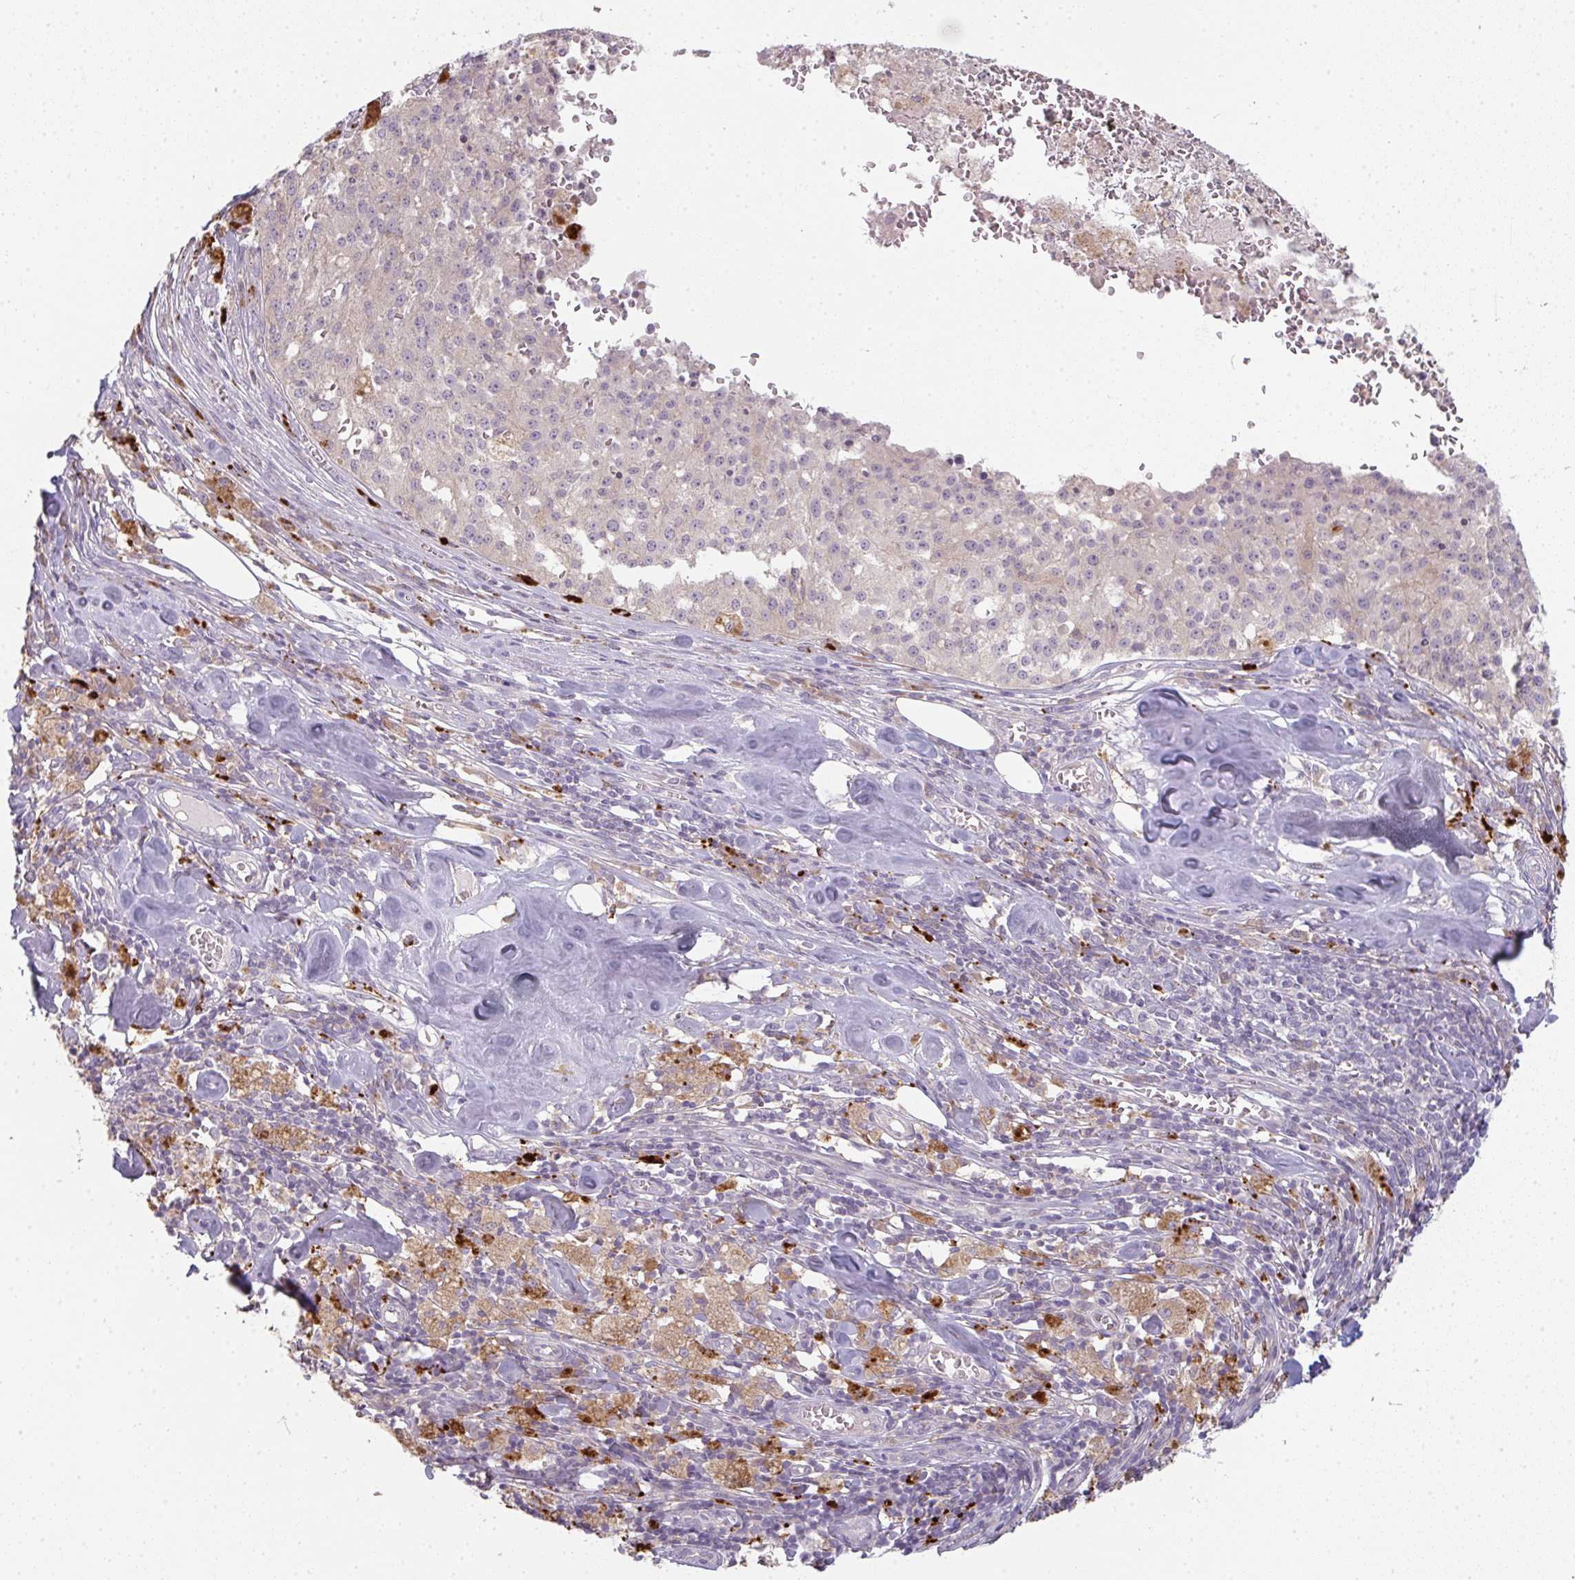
{"staining": {"intensity": "negative", "quantity": "none", "location": "none"}, "tissue": "melanoma", "cell_type": "Tumor cells", "image_type": "cancer", "snomed": [{"axis": "morphology", "description": "Malignant melanoma, Metastatic site"}, {"axis": "topography", "description": "Lymph node"}], "caption": "This is an immunohistochemistry (IHC) image of human malignant melanoma (metastatic site). There is no positivity in tumor cells.", "gene": "TMEM237", "patient": {"sex": "female", "age": 64}}